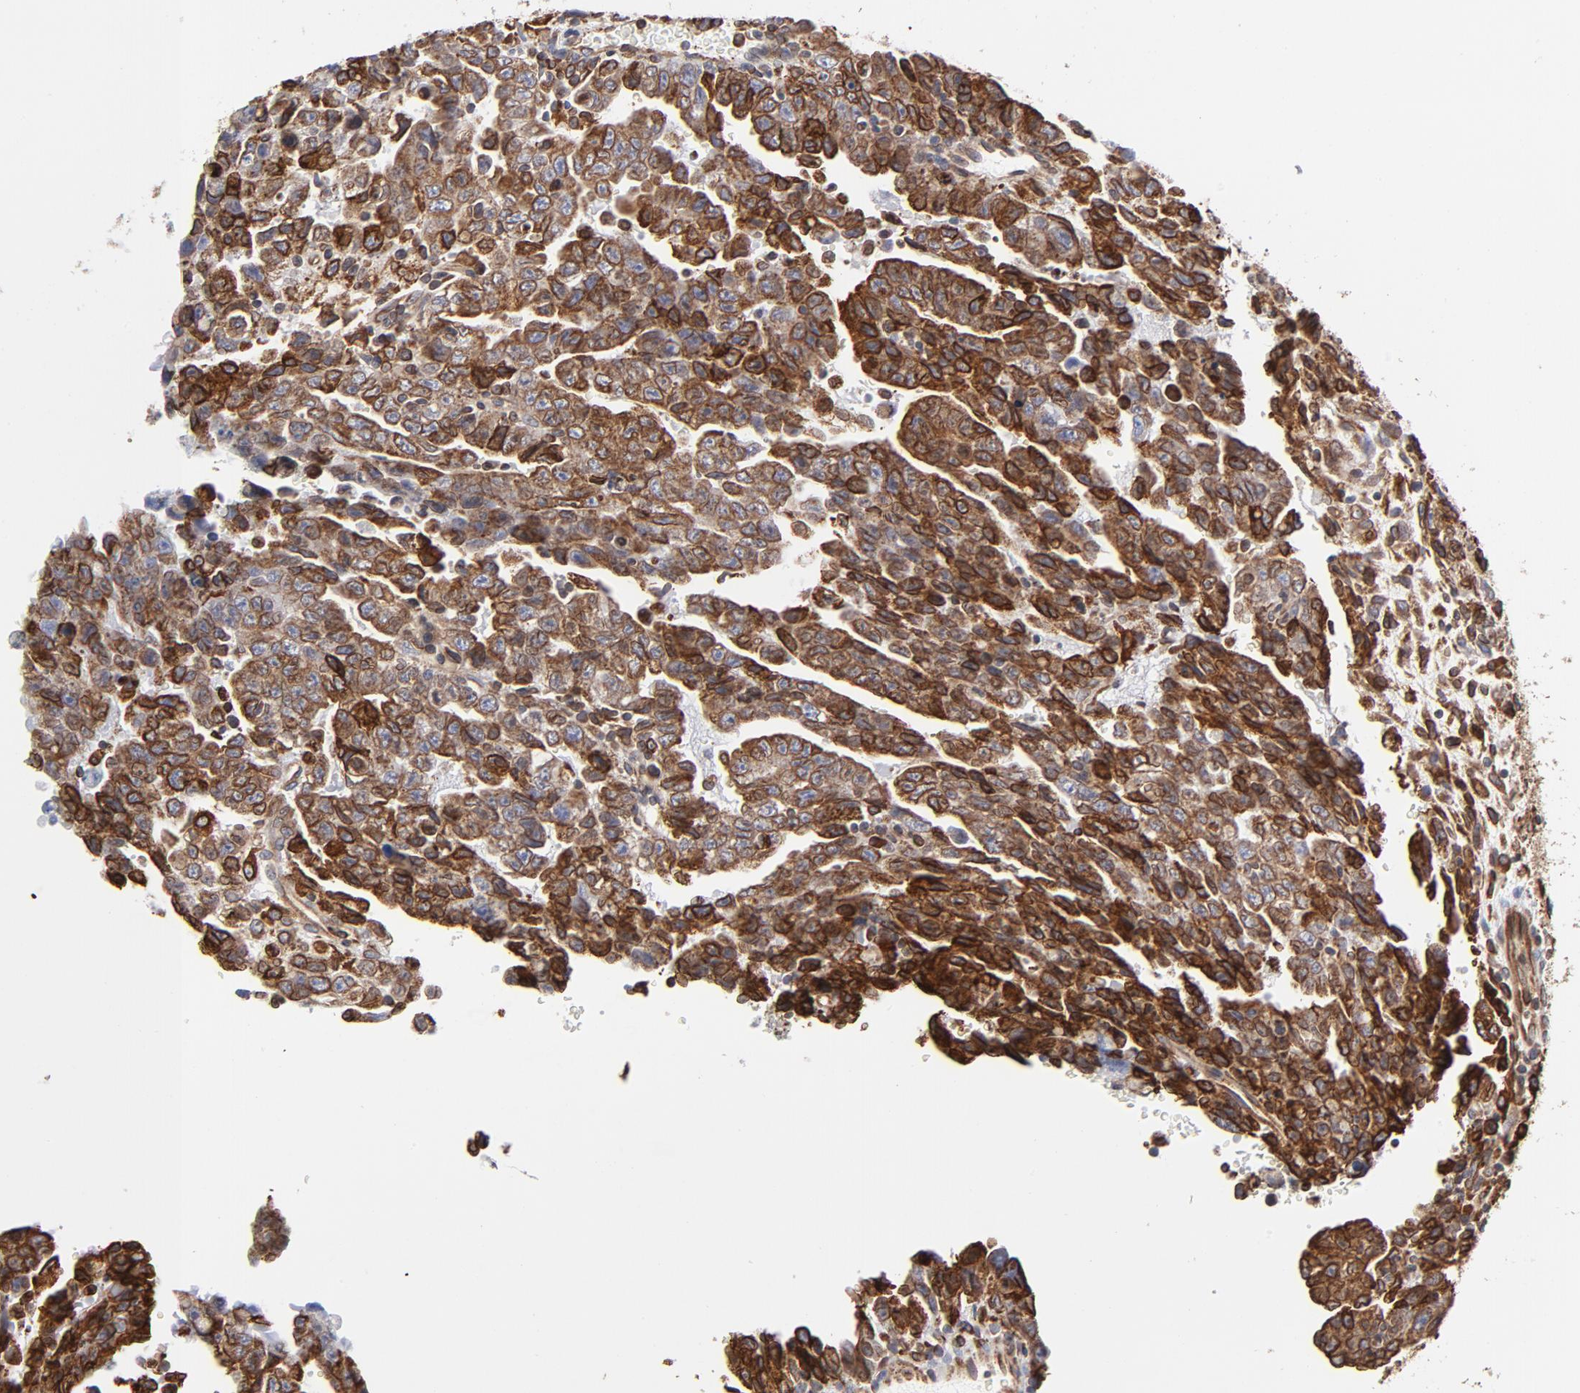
{"staining": {"intensity": "strong", "quantity": ">75%", "location": "cytoplasmic/membranous"}, "tissue": "testis cancer", "cell_type": "Tumor cells", "image_type": "cancer", "snomed": [{"axis": "morphology", "description": "Carcinoma, Embryonal, NOS"}, {"axis": "topography", "description": "Testis"}], "caption": "This micrograph exhibits immunohistochemistry staining of human testis cancer (embryonal carcinoma), with high strong cytoplasmic/membranous positivity in approximately >75% of tumor cells.", "gene": "CANX", "patient": {"sex": "male", "age": 28}}